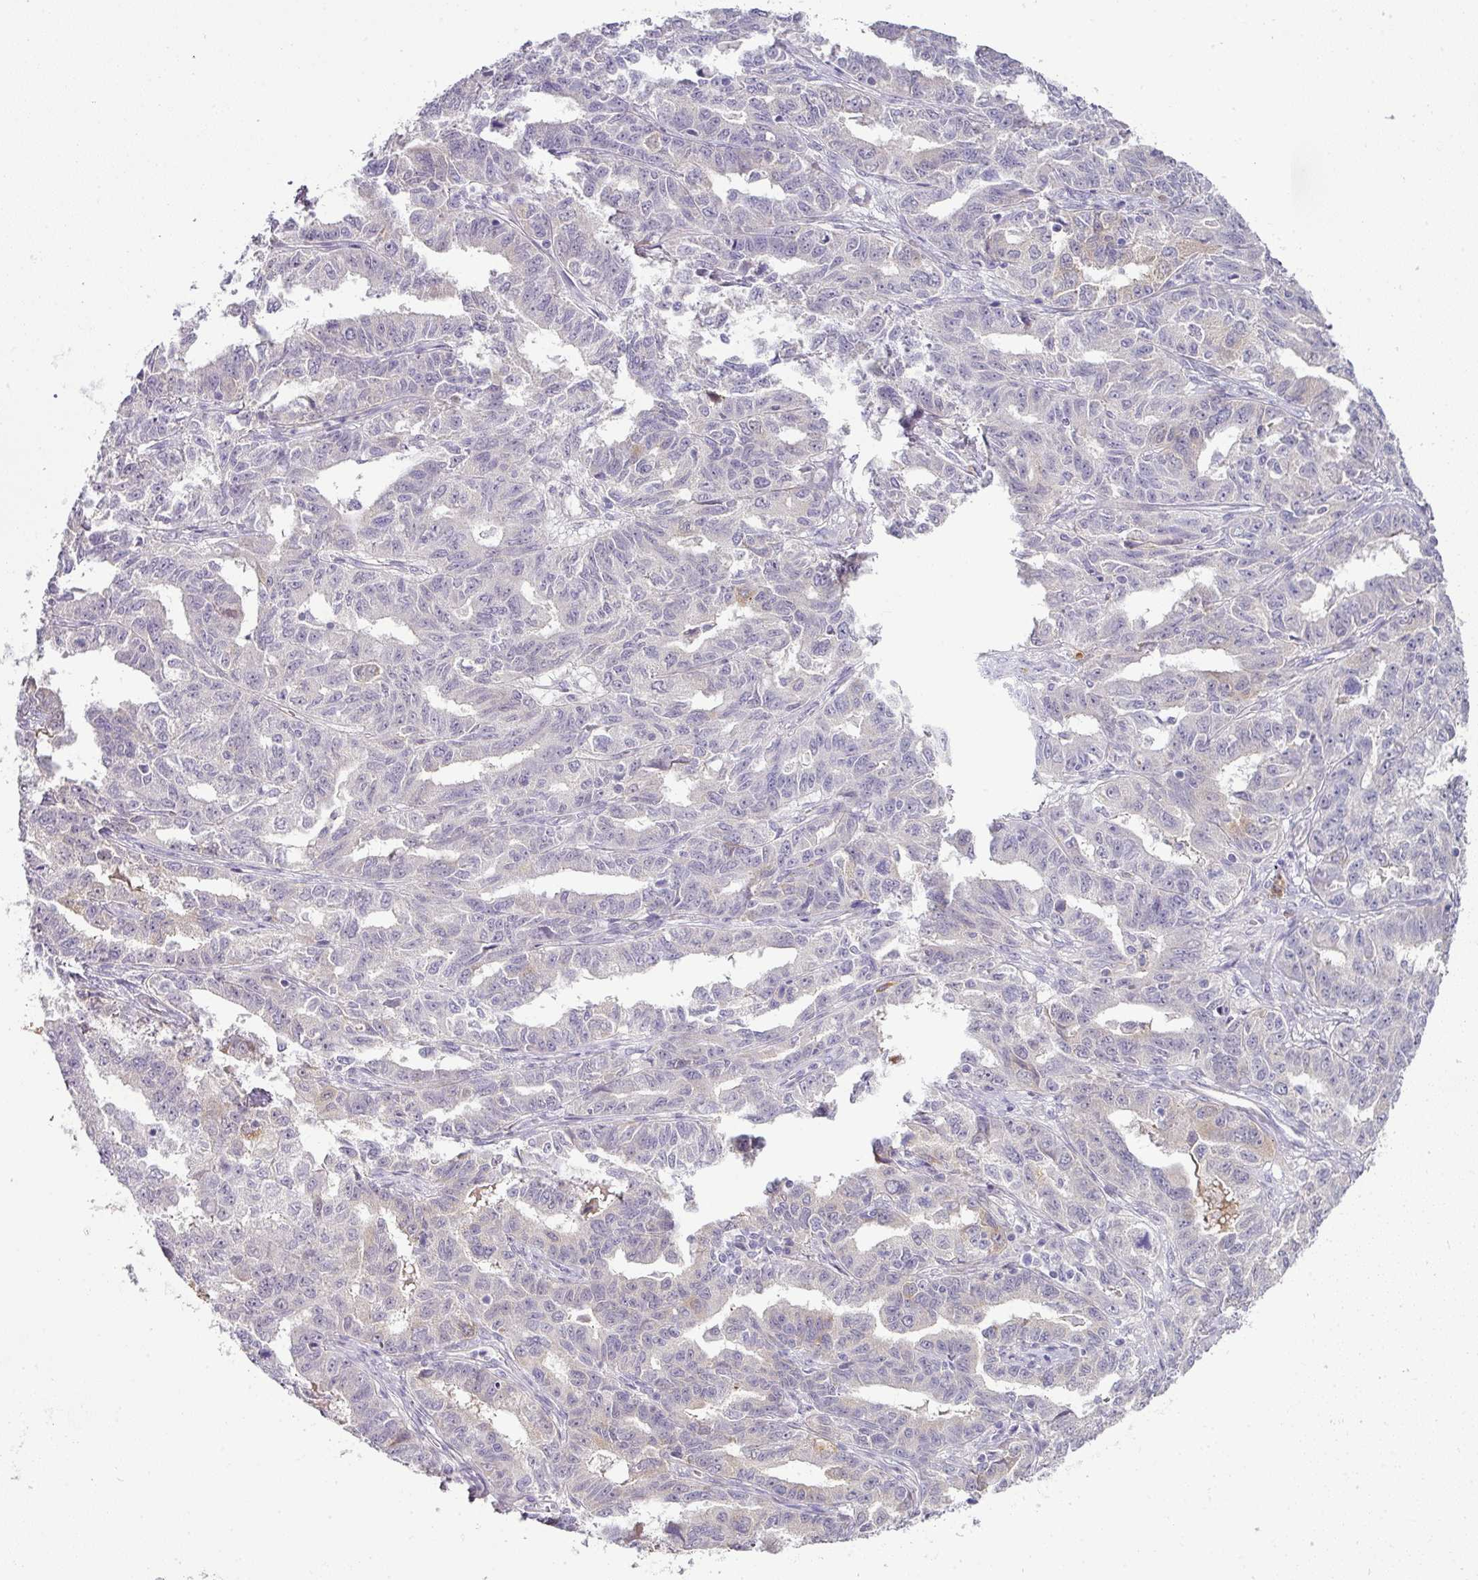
{"staining": {"intensity": "negative", "quantity": "none", "location": "none"}, "tissue": "ovarian cancer", "cell_type": "Tumor cells", "image_type": "cancer", "snomed": [{"axis": "morphology", "description": "Adenocarcinoma, NOS"}, {"axis": "morphology", "description": "Carcinoma, endometroid"}, {"axis": "topography", "description": "Ovary"}], "caption": "Tumor cells show no significant protein positivity in adenocarcinoma (ovarian).", "gene": "FGF17", "patient": {"sex": "female", "age": 72}}